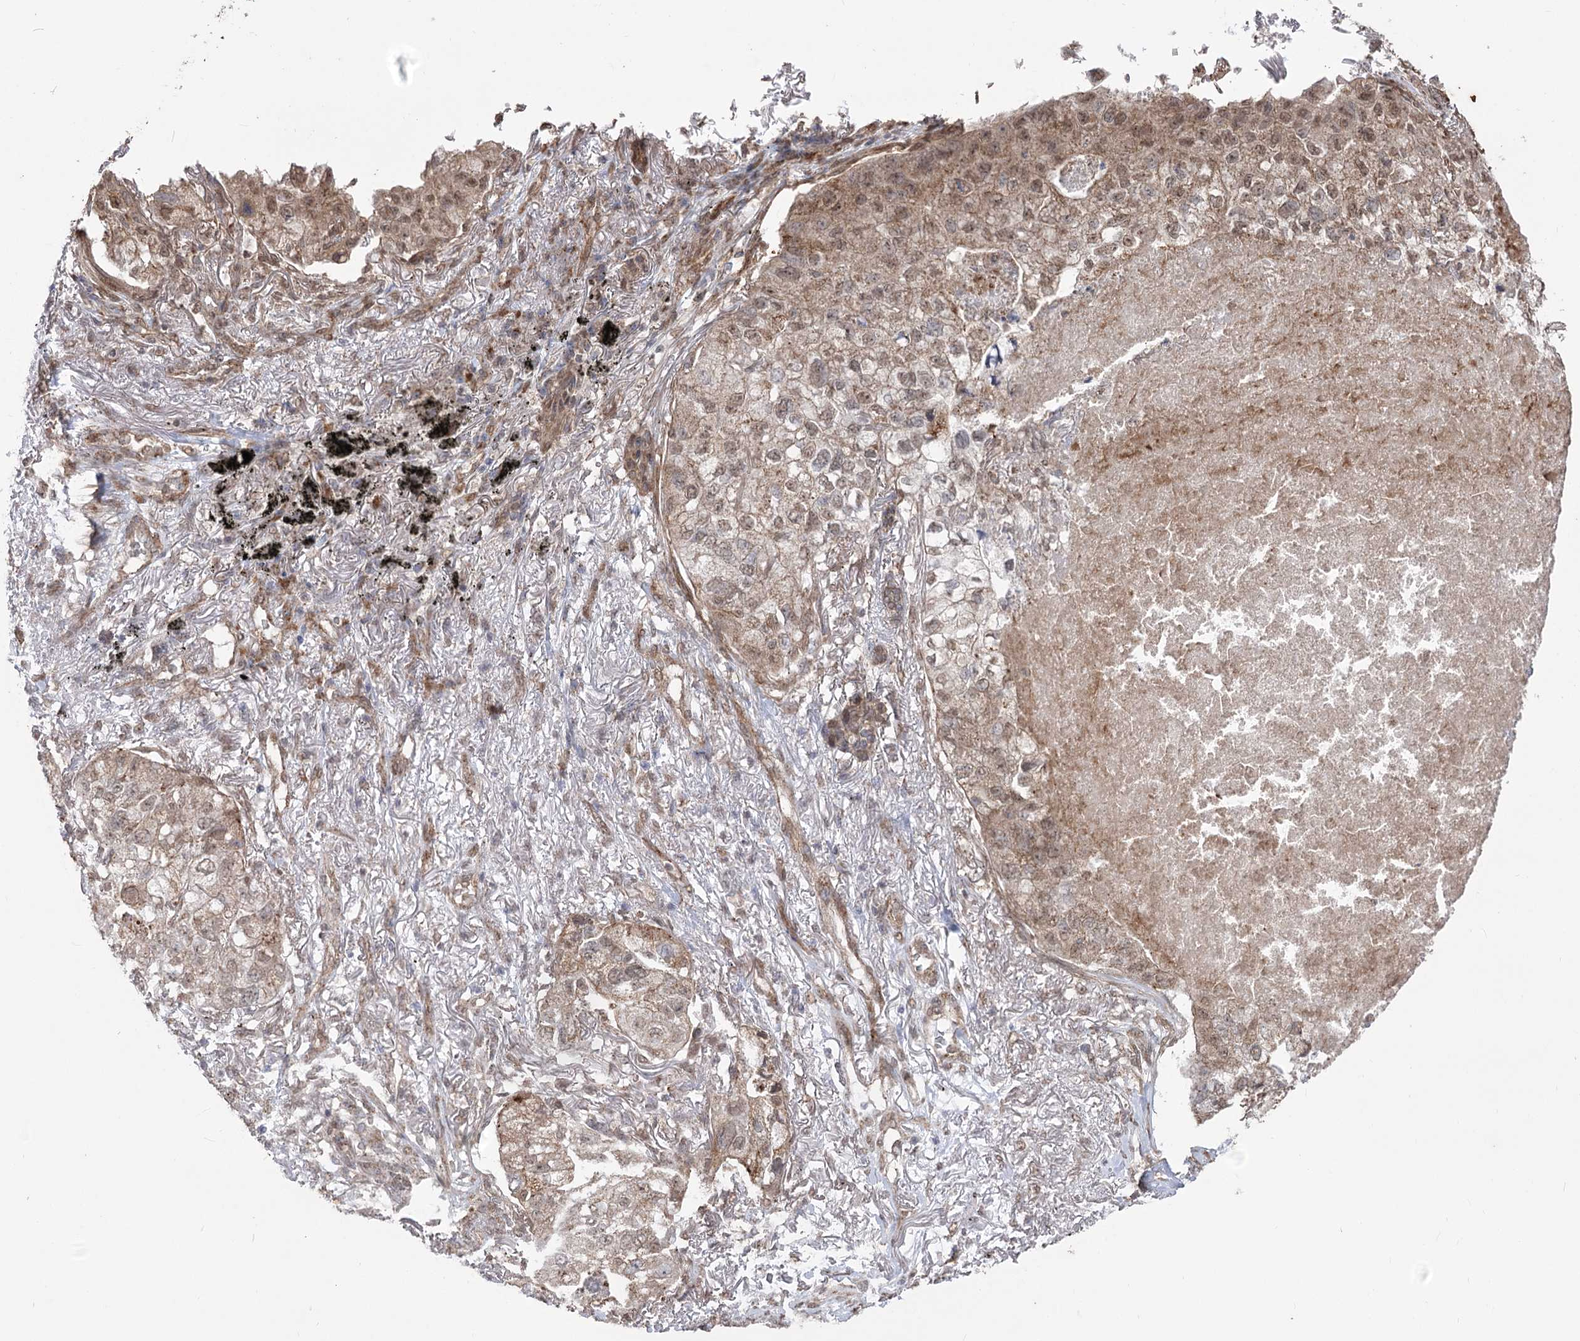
{"staining": {"intensity": "weak", "quantity": ">75%", "location": "cytoplasmic/membranous,nuclear"}, "tissue": "lung cancer", "cell_type": "Tumor cells", "image_type": "cancer", "snomed": [{"axis": "morphology", "description": "Adenocarcinoma, NOS"}, {"axis": "topography", "description": "Lung"}], "caption": "Immunohistochemistry (IHC) photomicrograph of neoplastic tissue: adenocarcinoma (lung) stained using immunohistochemistry demonstrates low levels of weak protein expression localized specifically in the cytoplasmic/membranous and nuclear of tumor cells, appearing as a cytoplasmic/membranous and nuclear brown color.", "gene": "ZSCAN23", "patient": {"sex": "male", "age": 65}}